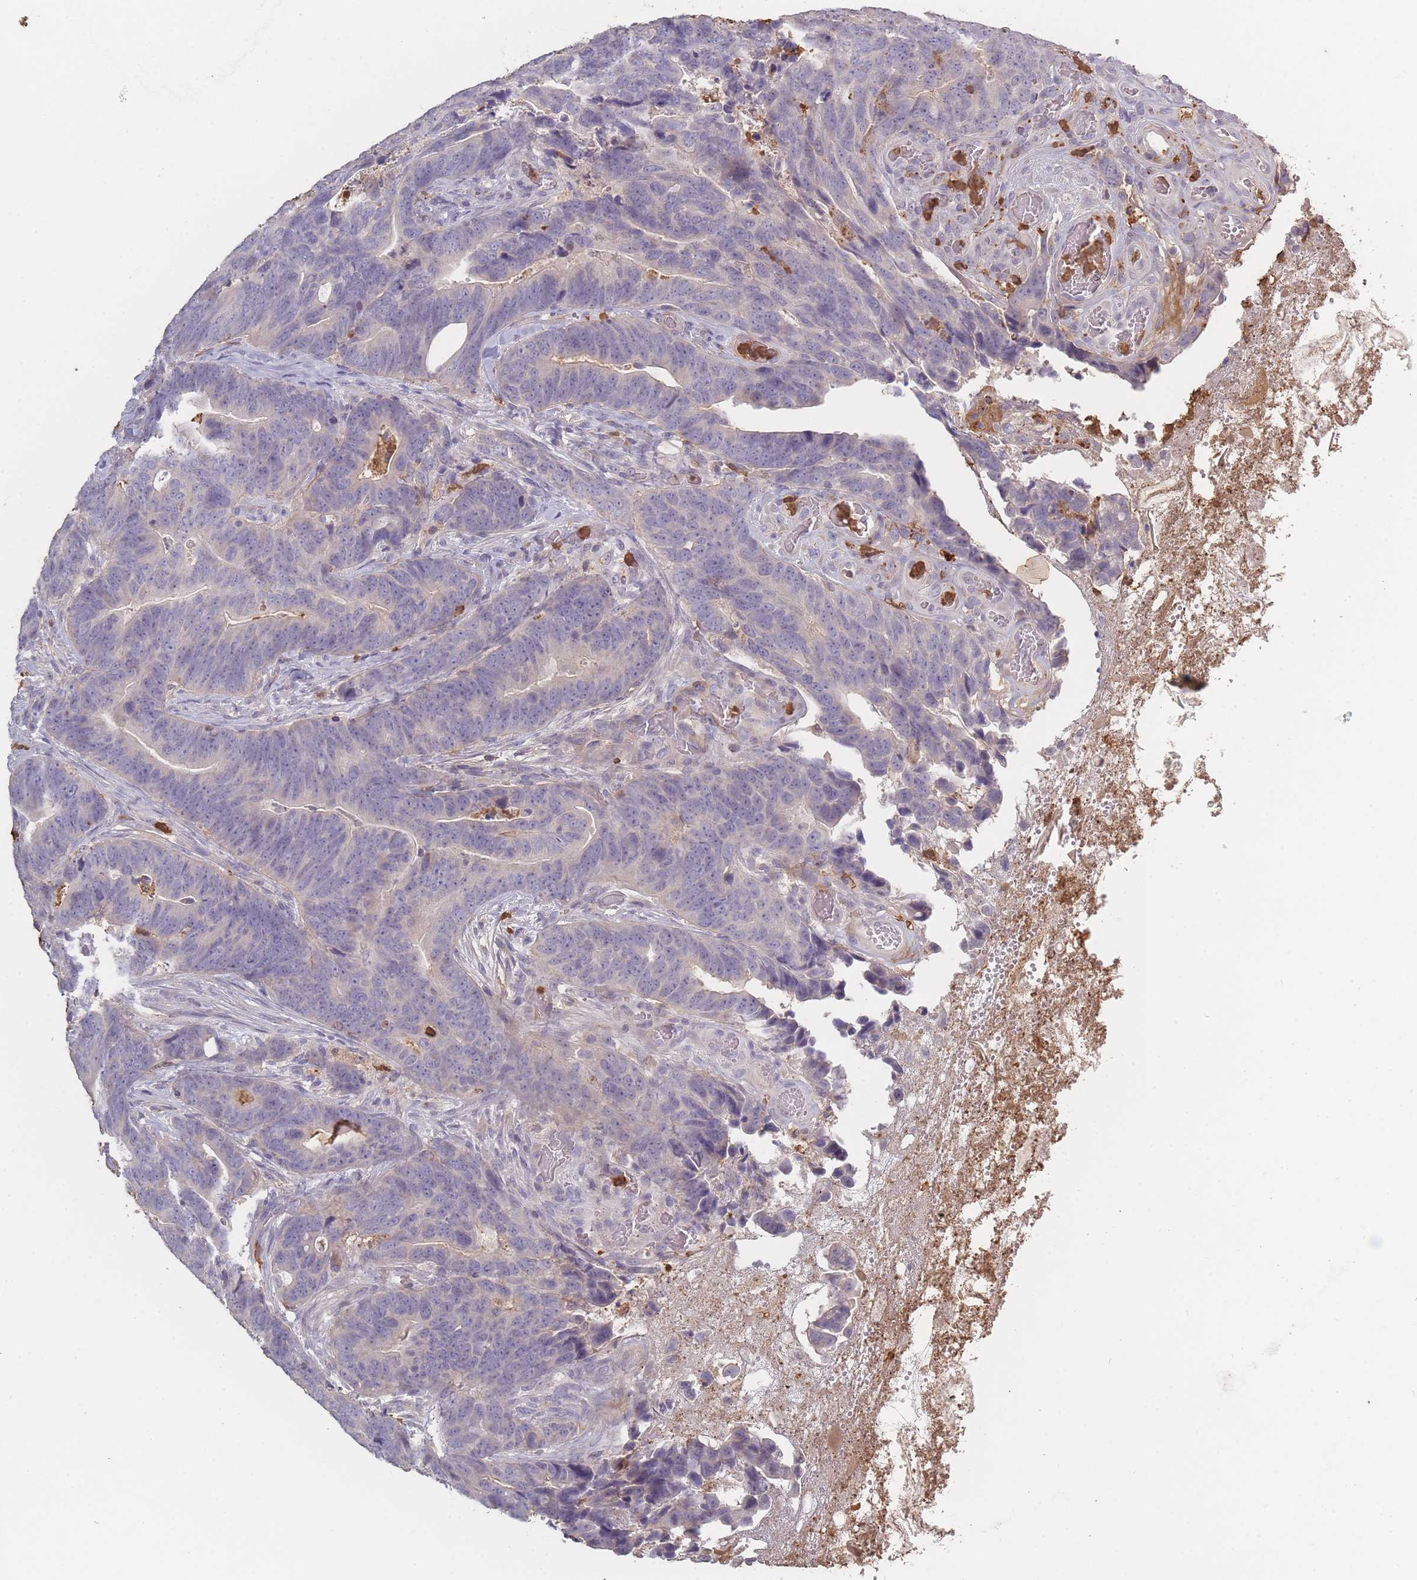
{"staining": {"intensity": "negative", "quantity": "none", "location": "none"}, "tissue": "colorectal cancer", "cell_type": "Tumor cells", "image_type": "cancer", "snomed": [{"axis": "morphology", "description": "Adenocarcinoma, NOS"}, {"axis": "topography", "description": "Colon"}], "caption": "Human colorectal adenocarcinoma stained for a protein using IHC exhibits no positivity in tumor cells.", "gene": "BST1", "patient": {"sex": "female", "age": 82}}